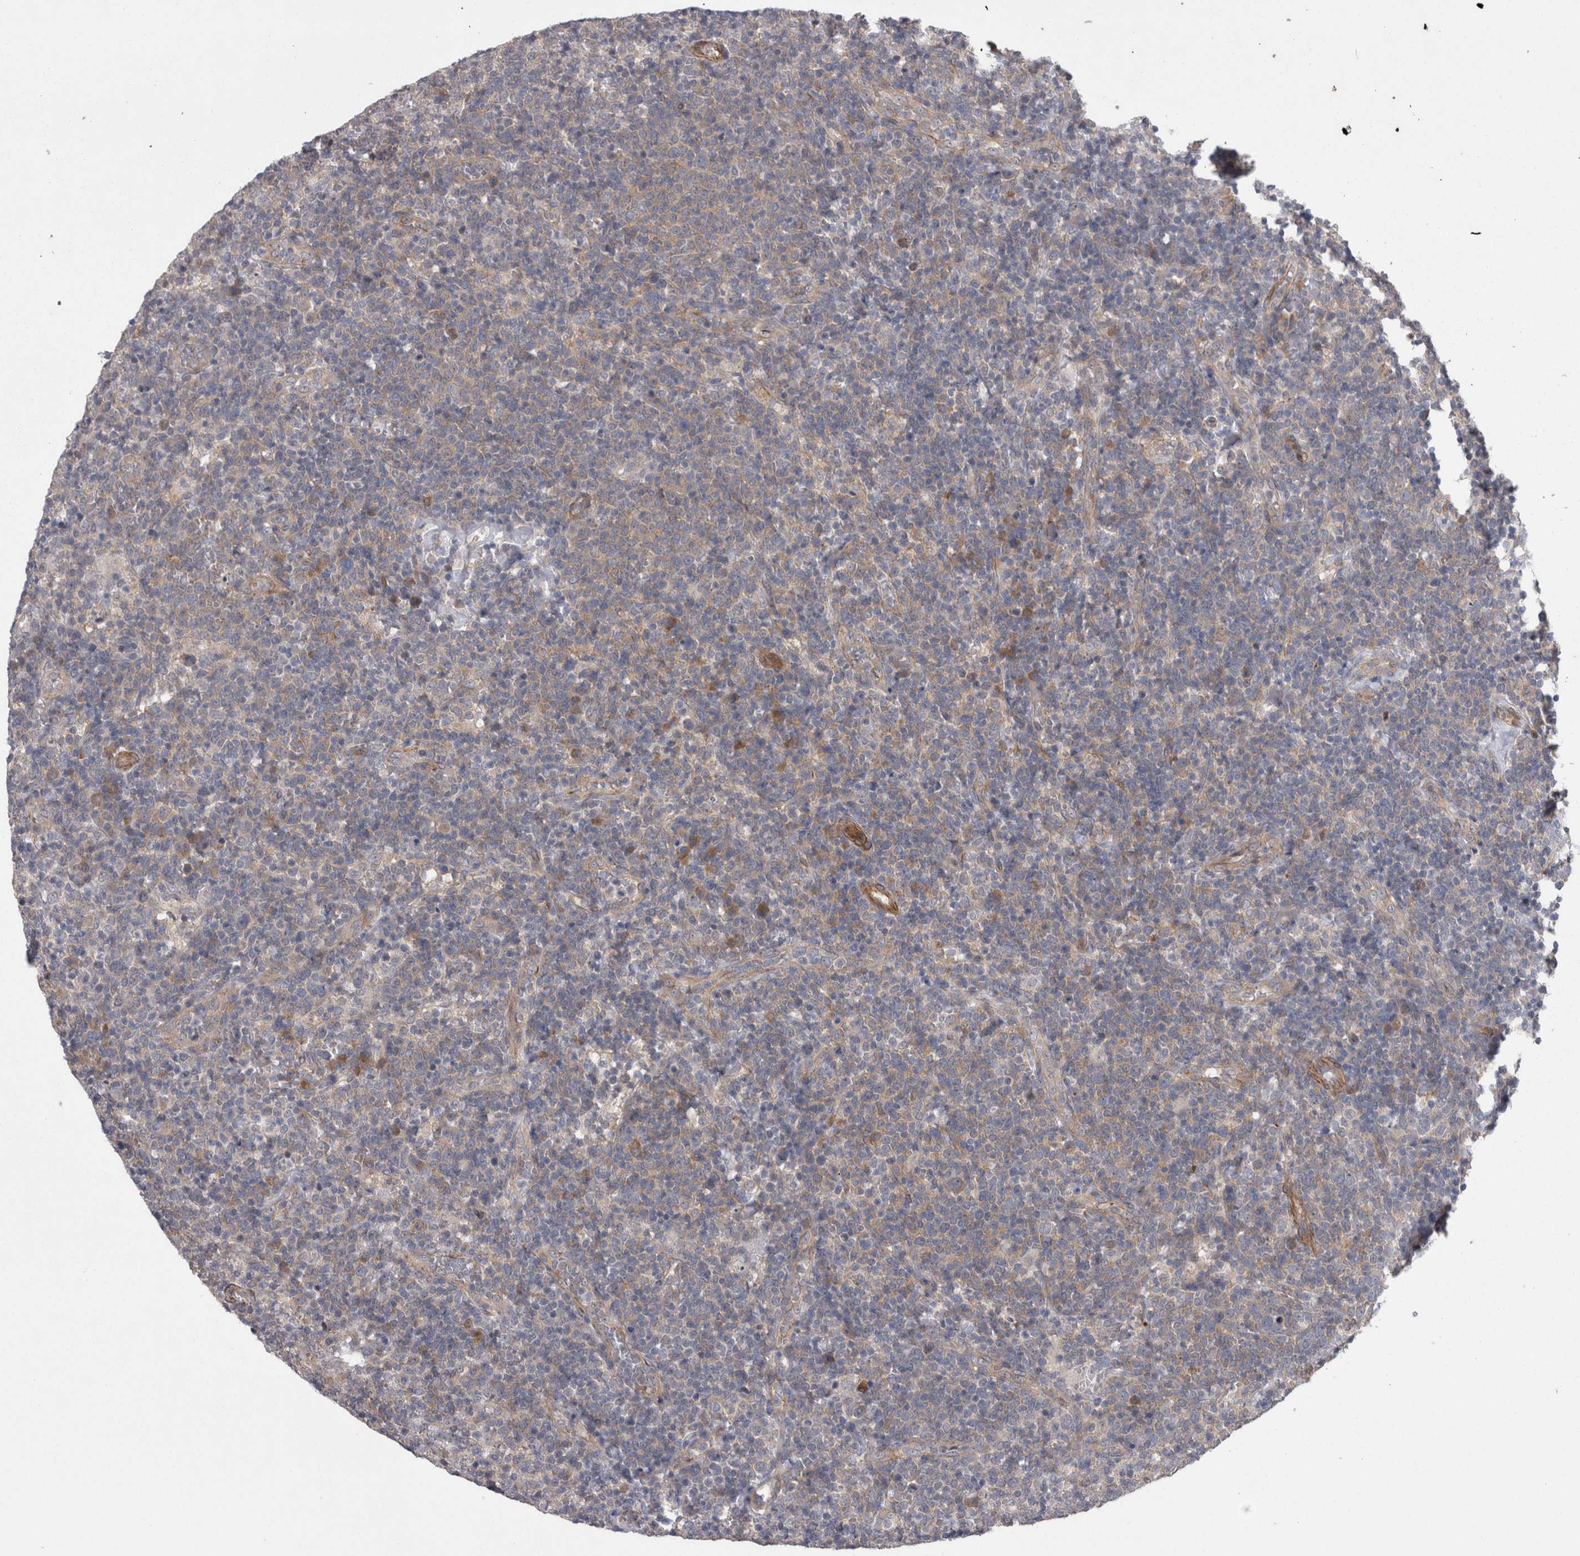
{"staining": {"intensity": "weak", "quantity": "25%-75%", "location": "cytoplasmic/membranous"}, "tissue": "lymphoma", "cell_type": "Tumor cells", "image_type": "cancer", "snomed": [{"axis": "morphology", "description": "Malignant lymphoma, non-Hodgkin's type, High grade"}, {"axis": "topography", "description": "Lymph node"}], "caption": "An image of malignant lymphoma, non-Hodgkin's type (high-grade) stained for a protein displays weak cytoplasmic/membranous brown staining in tumor cells.", "gene": "DDX6", "patient": {"sex": "male", "age": 61}}